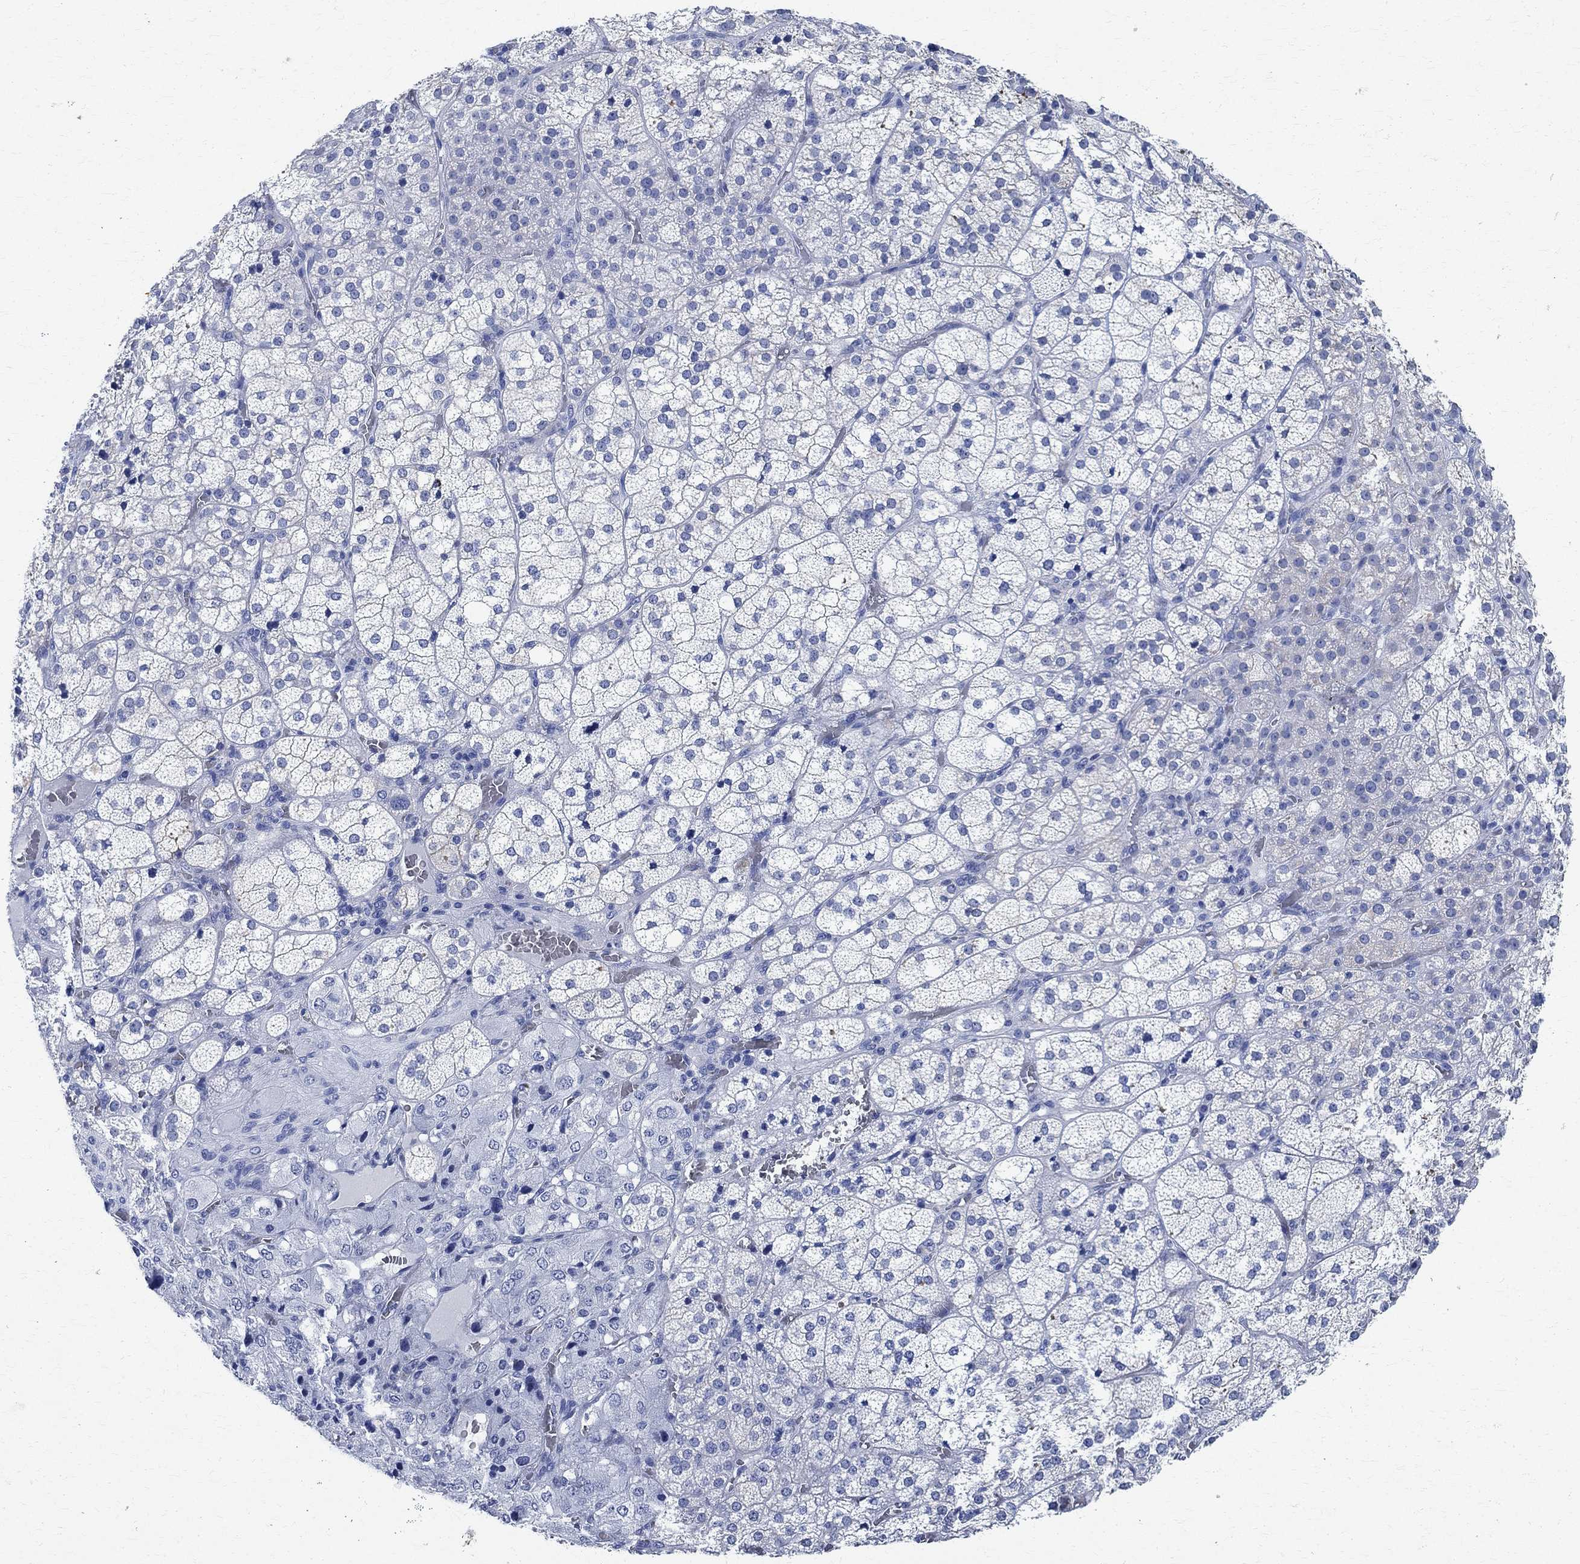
{"staining": {"intensity": "negative", "quantity": "none", "location": "none"}, "tissue": "adrenal gland", "cell_type": "Glandular cells", "image_type": "normal", "snomed": [{"axis": "morphology", "description": "Normal tissue, NOS"}, {"axis": "topography", "description": "Adrenal gland"}], "caption": "IHC image of benign human adrenal gland stained for a protein (brown), which exhibits no staining in glandular cells.", "gene": "TMEM221", "patient": {"sex": "female", "age": 60}}